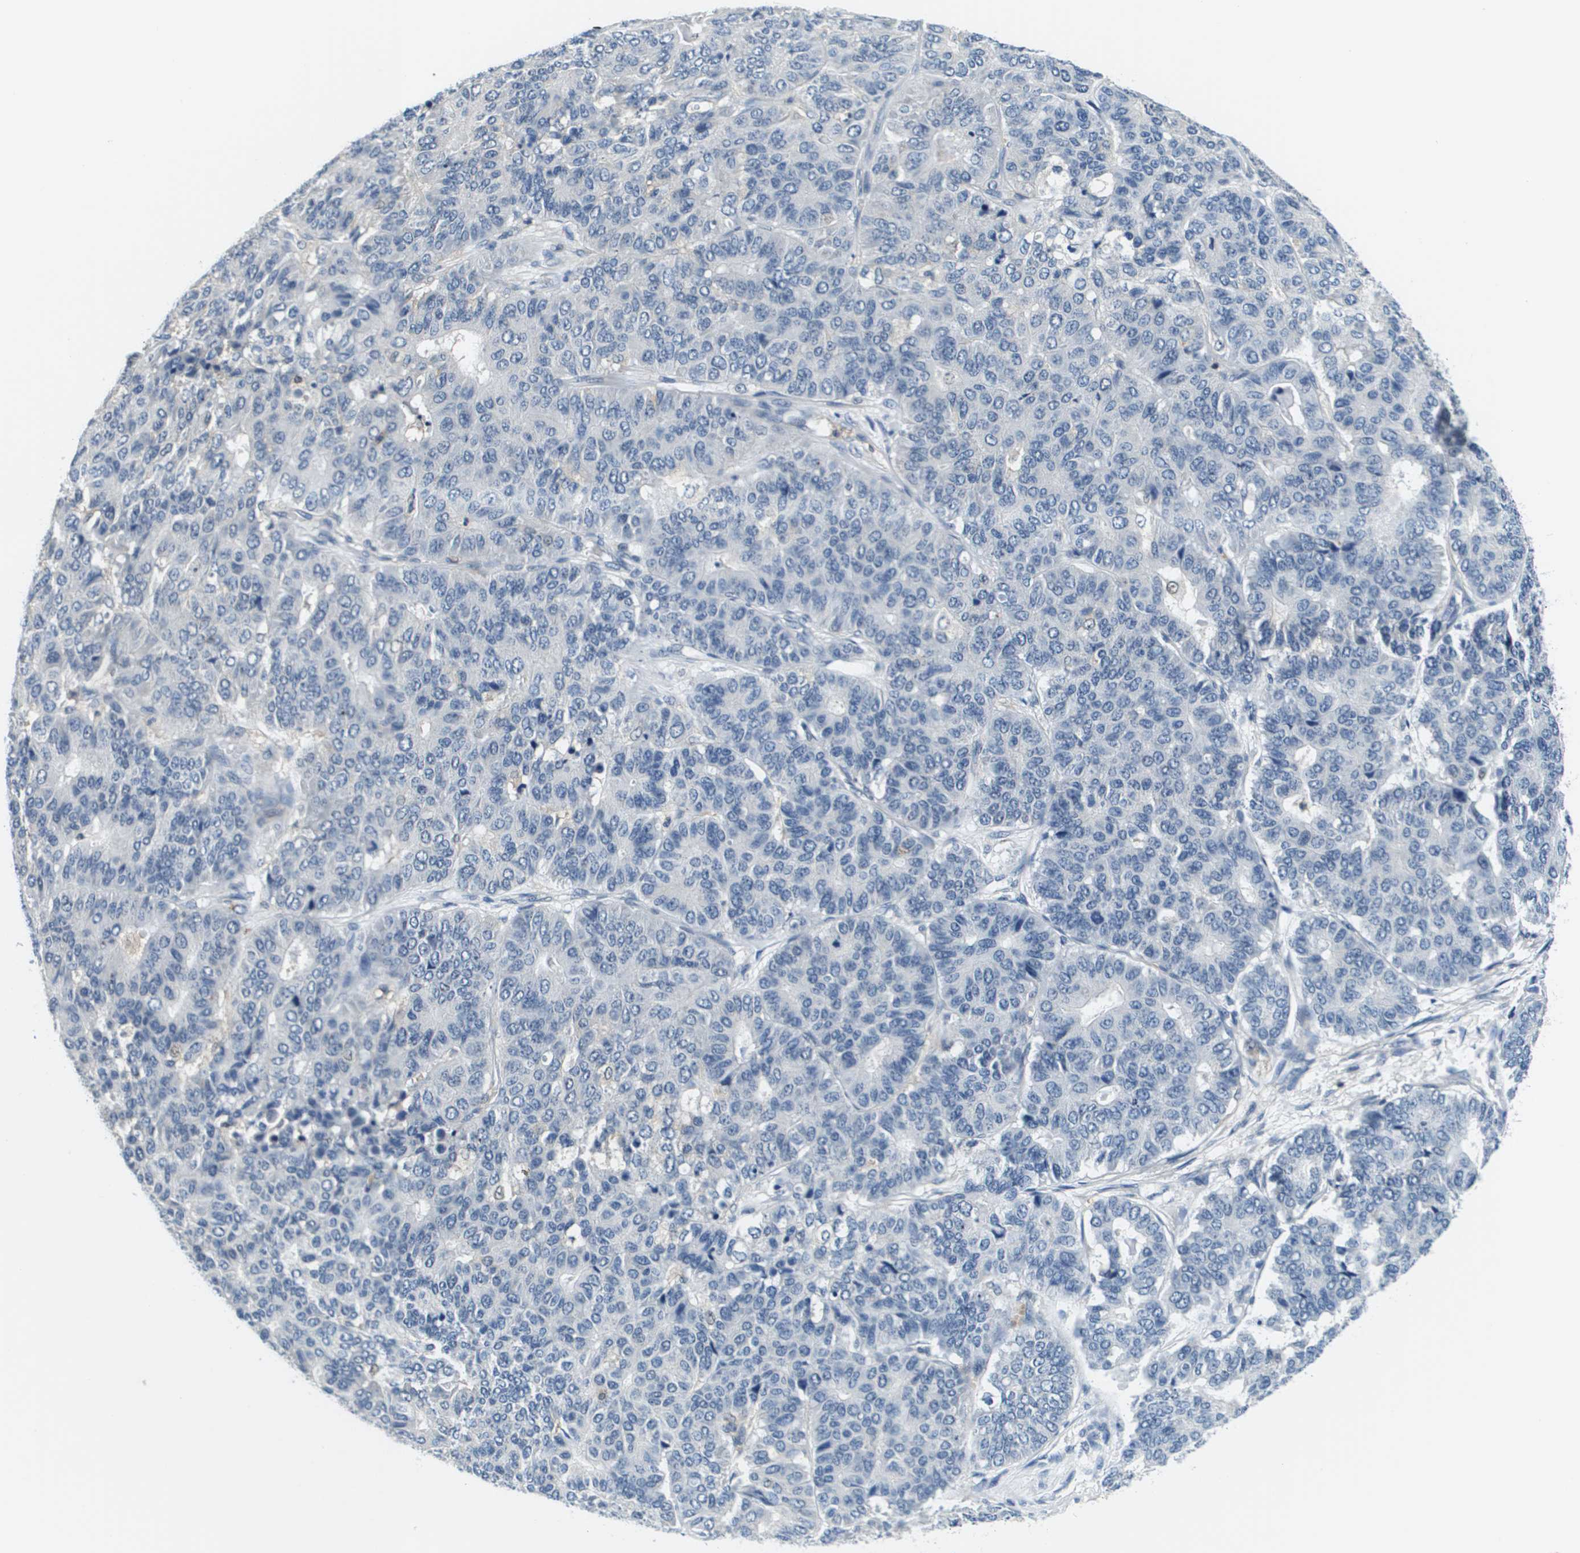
{"staining": {"intensity": "negative", "quantity": "none", "location": "none"}, "tissue": "pancreatic cancer", "cell_type": "Tumor cells", "image_type": "cancer", "snomed": [{"axis": "morphology", "description": "Adenocarcinoma, NOS"}, {"axis": "topography", "description": "Pancreas"}], "caption": "IHC of human adenocarcinoma (pancreatic) shows no expression in tumor cells.", "gene": "KCNQ5", "patient": {"sex": "male", "age": 50}}